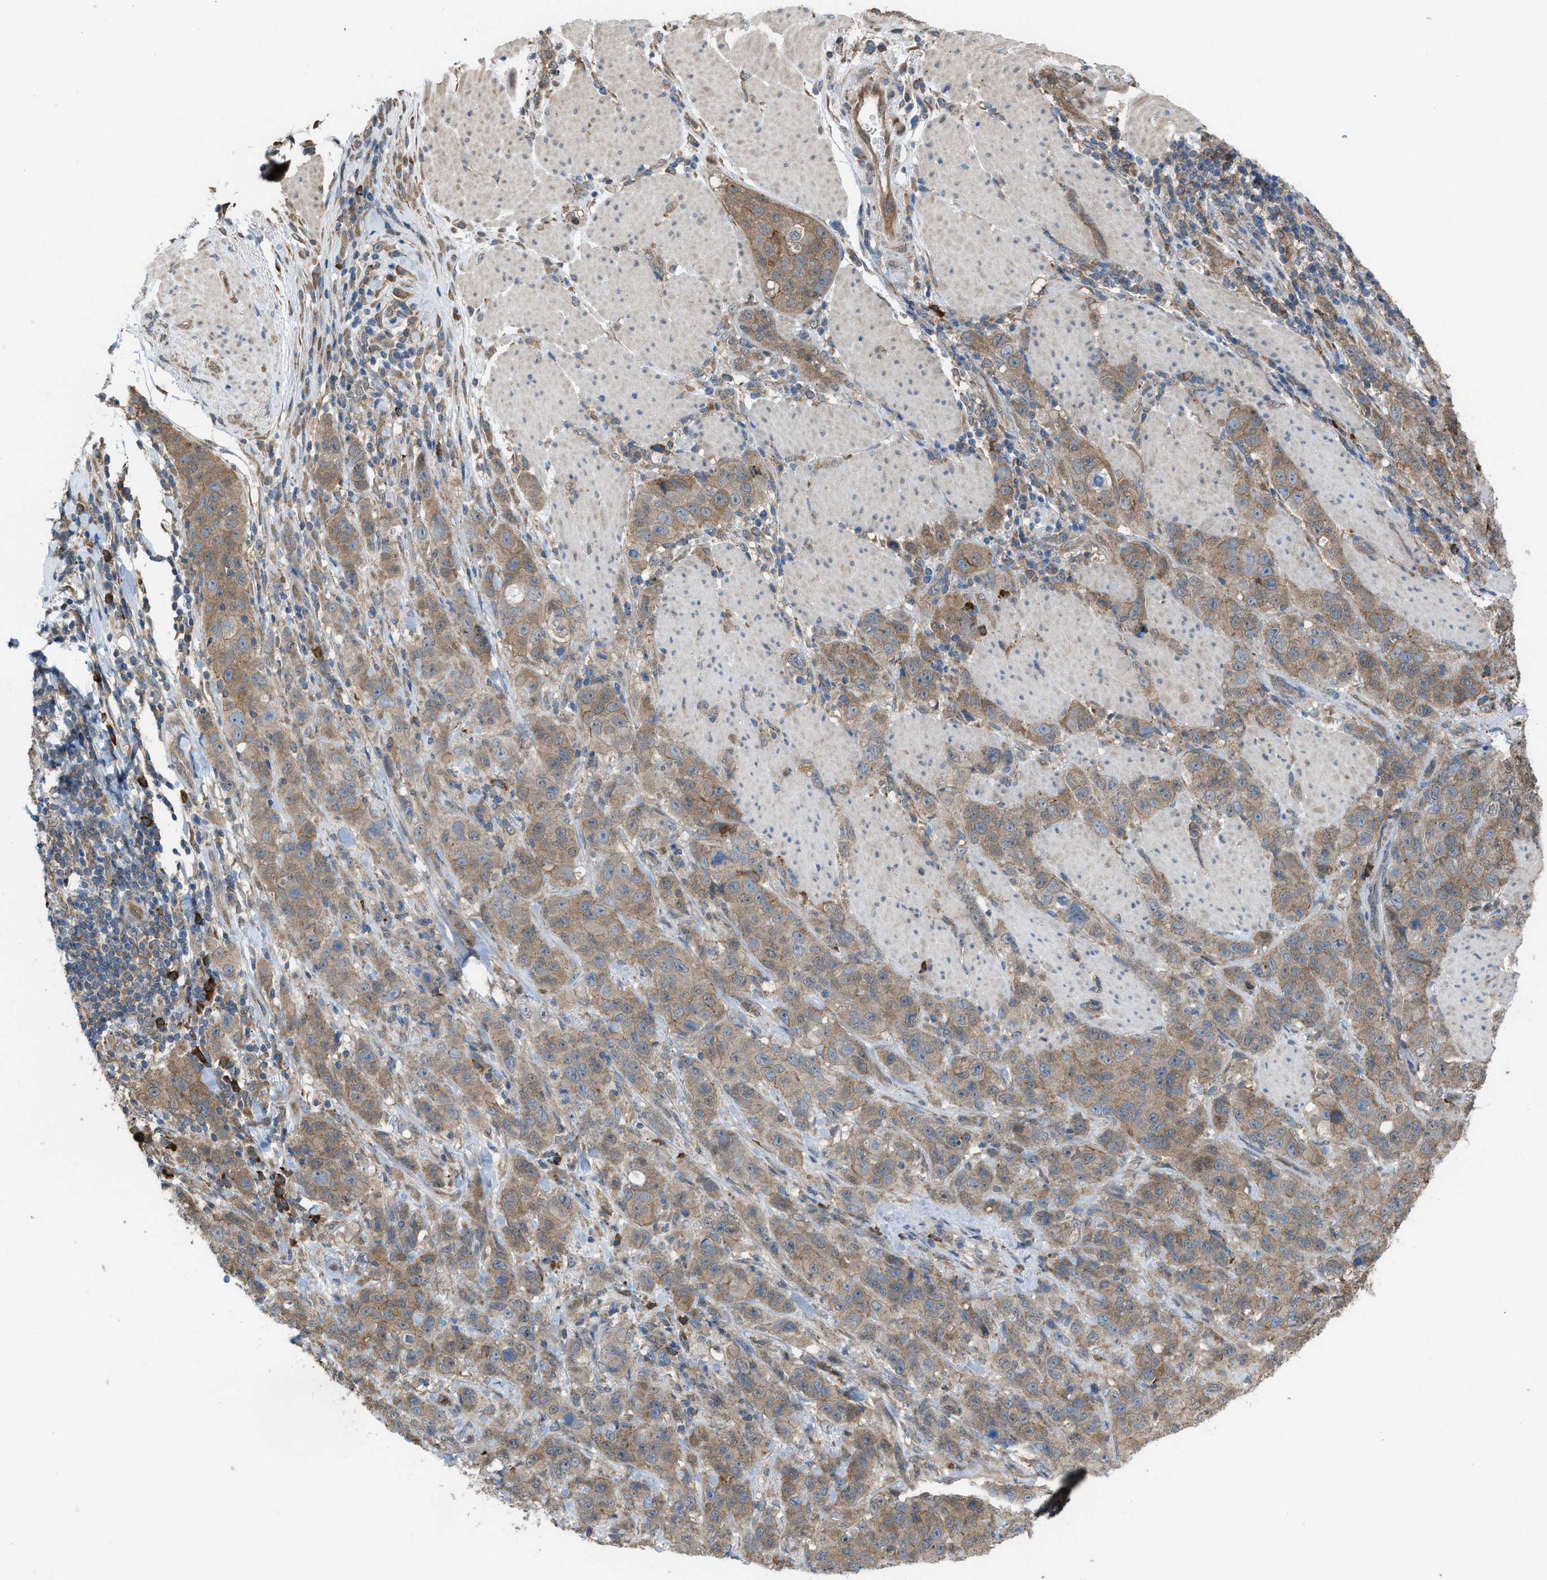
{"staining": {"intensity": "moderate", "quantity": ">75%", "location": "cytoplasmic/membranous"}, "tissue": "stomach cancer", "cell_type": "Tumor cells", "image_type": "cancer", "snomed": [{"axis": "morphology", "description": "Adenocarcinoma, NOS"}, {"axis": "topography", "description": "Stomach"}], "caption": "Immunohistochemistry (IHC) staining of stomach adenocarcinoma, which exhibits medium levels of moderate cytoplasmic/membranous staining in approximately >75% of tumor cells indicating moderate cytoplasmic/membranous protein staining. The staining was performed using DAB (brown) for protein detection and nuclei were counterstained in hematoxylin (blue).", "gene": "PLAA", "patient": {"sex": "male", "age": 48}}